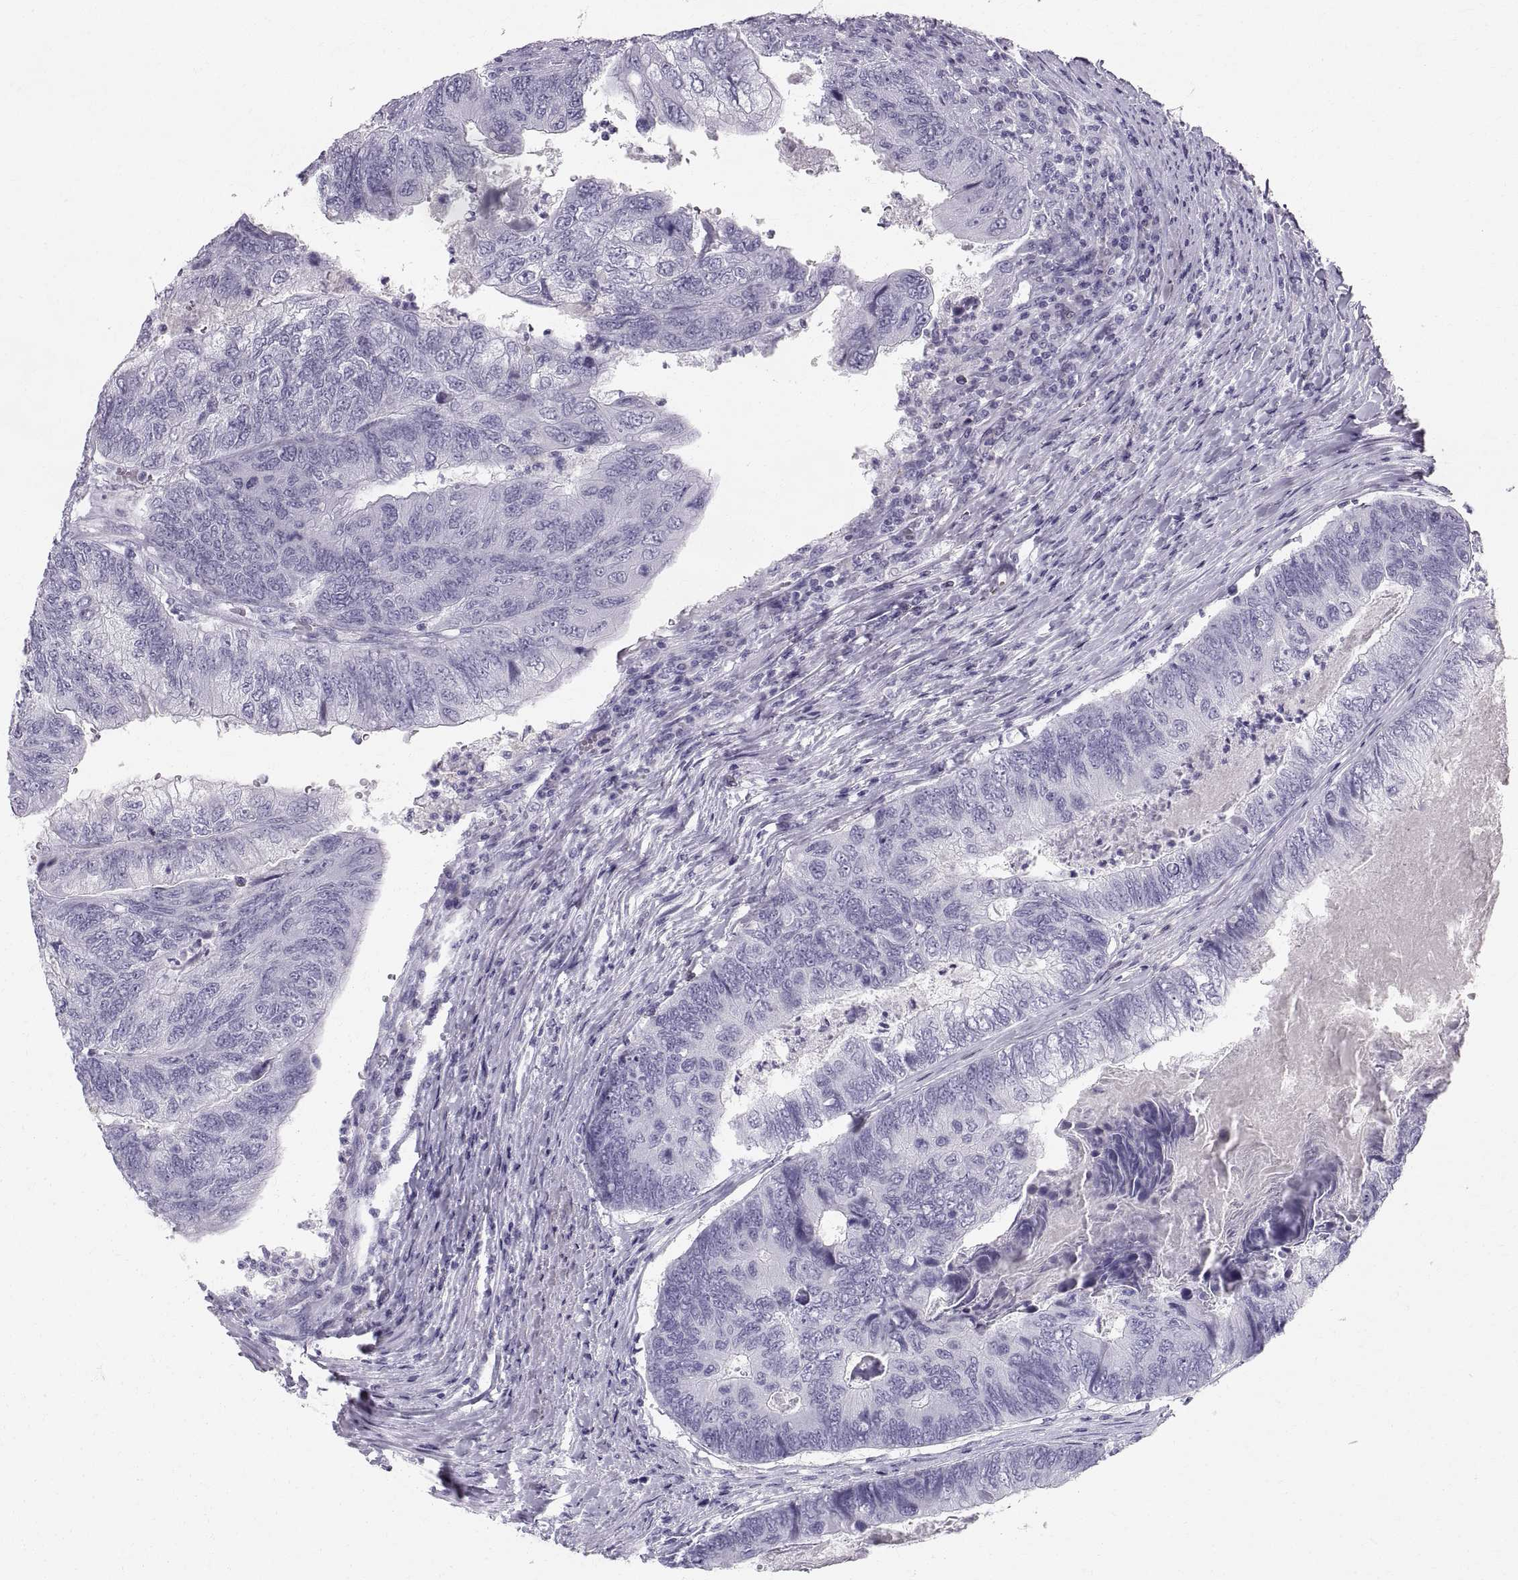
{"staining": {"intensity": "negative", "quantity": "none", "location": "none"}, "tissue": "colorectal cancer", "cell_type": "Tumor cells", "image_type": "cancer", "snomed": [{"axis": "morphology", "description": "Adenocarcinoma, NOS"}, {"axis": "topography", "description": "Colon"}], "caption": "Immunohistochemistry of colorectal cancer (adenocarcinoma) exhibits no staining in tumor cells. The staining was performed using DAB to visualize the protein expression in brown, while the nuclei were stained in blue with hematoxylin (Magnification: 20x).", "gene": "SLC22A6", "patient": {"sex": "female", "age": 67}}